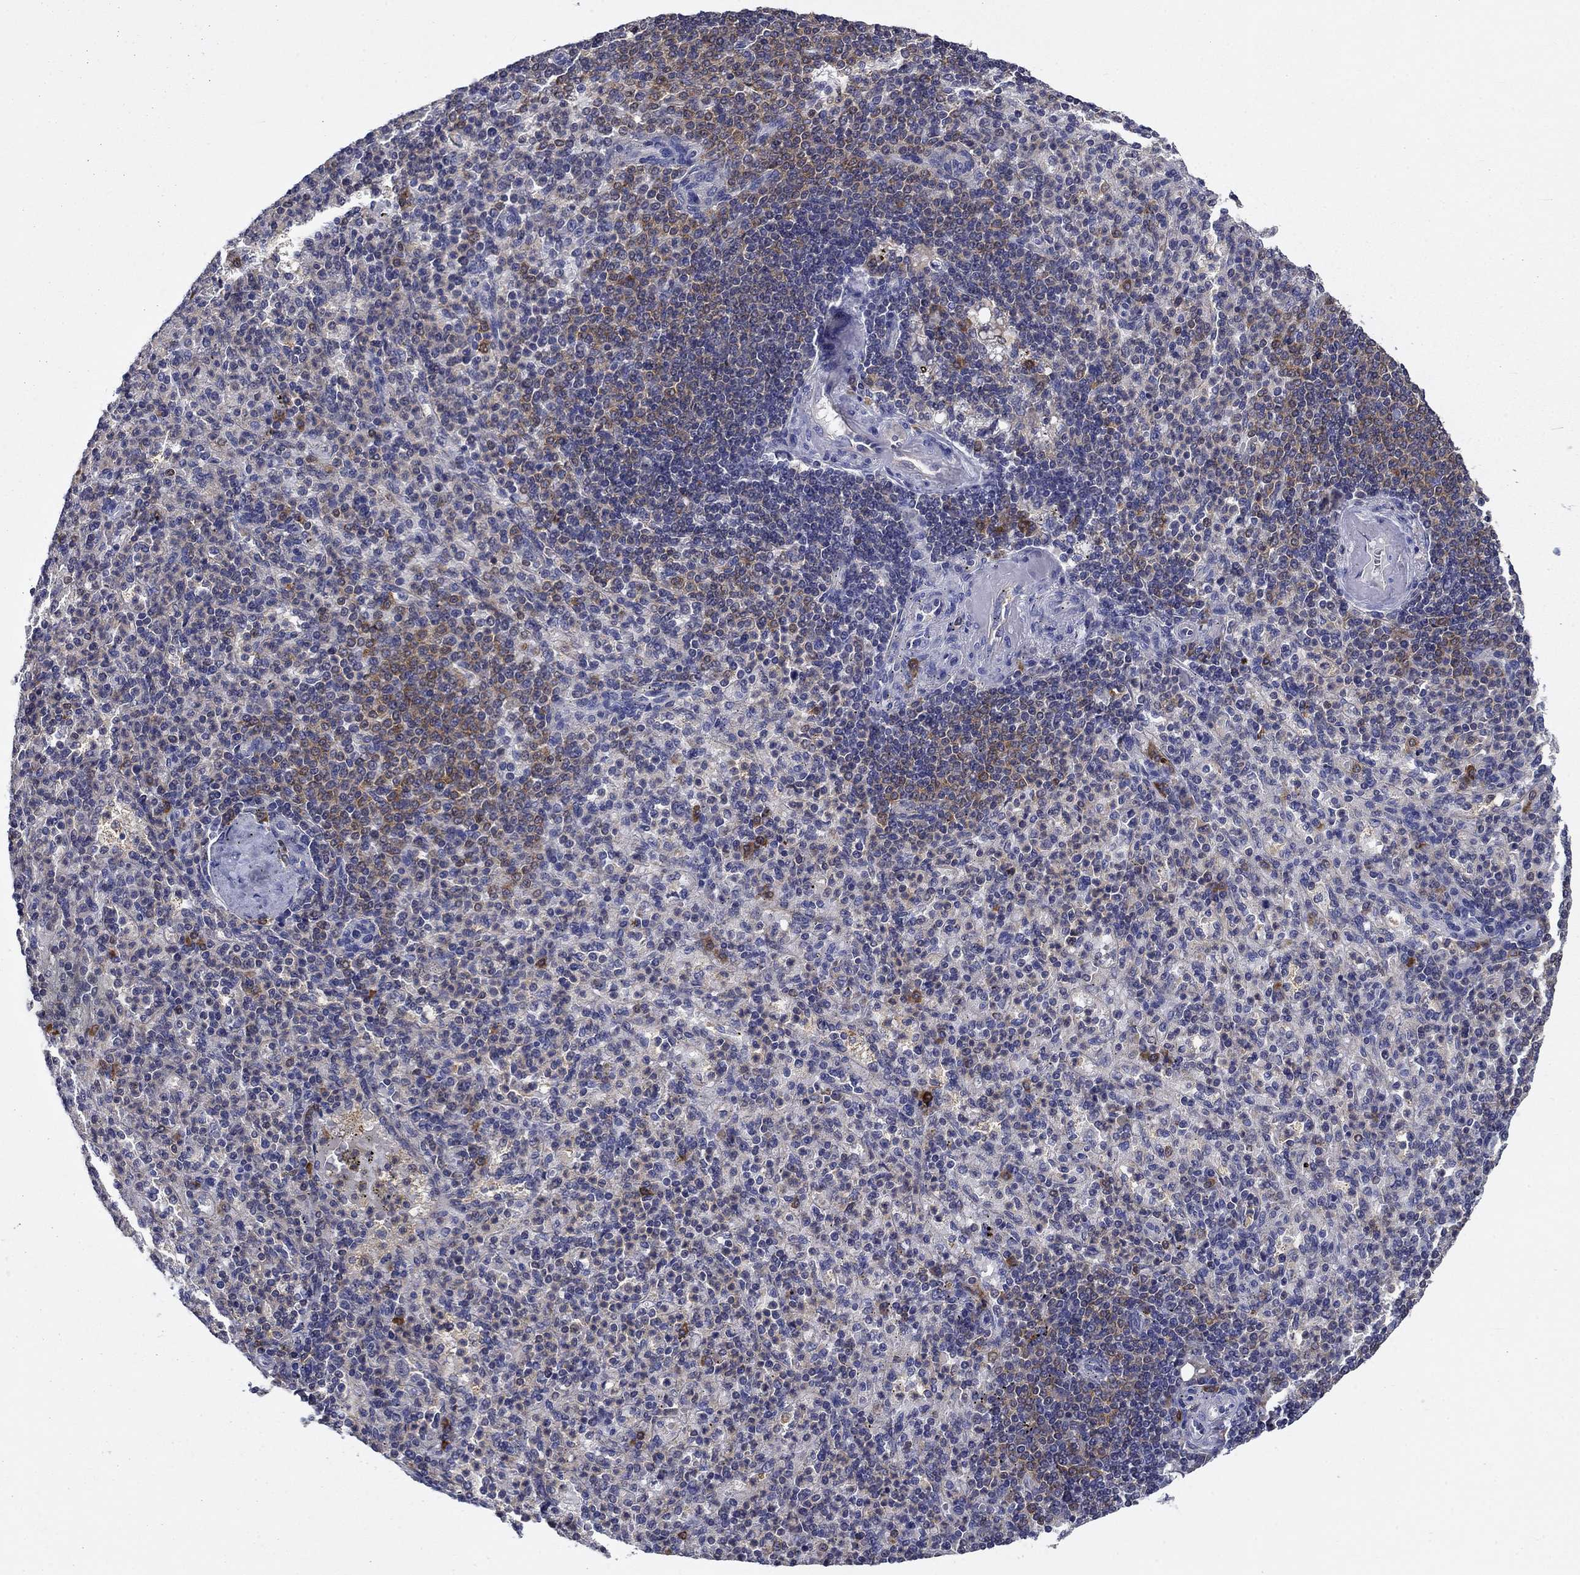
{"staining": {"intensity": "strong", "quantity": "<25%", "location": "cytoplasmic/membranous"}, "tissue": "spleen", "cell_type": "Cells in red pulp", "image_type": "normal", "snomed": [{"axis": "morphology", "description": "Normal tissue, NOS"}, {"axis": "topography", "description": "Spleen"}], "caption": "Immunohistochemistry (IHC) photomicrograph of unremarkable spleen: human spleen stained using immunohistochemistry shows medium levels of strong protein expression localized specifically in the cytoplasmic/membranous of cells in red pulp, appearing as a cytoplasmic/membranous brown color.", "gene": "POU2F2", "patient": {"sex": "female", "age": 74}}